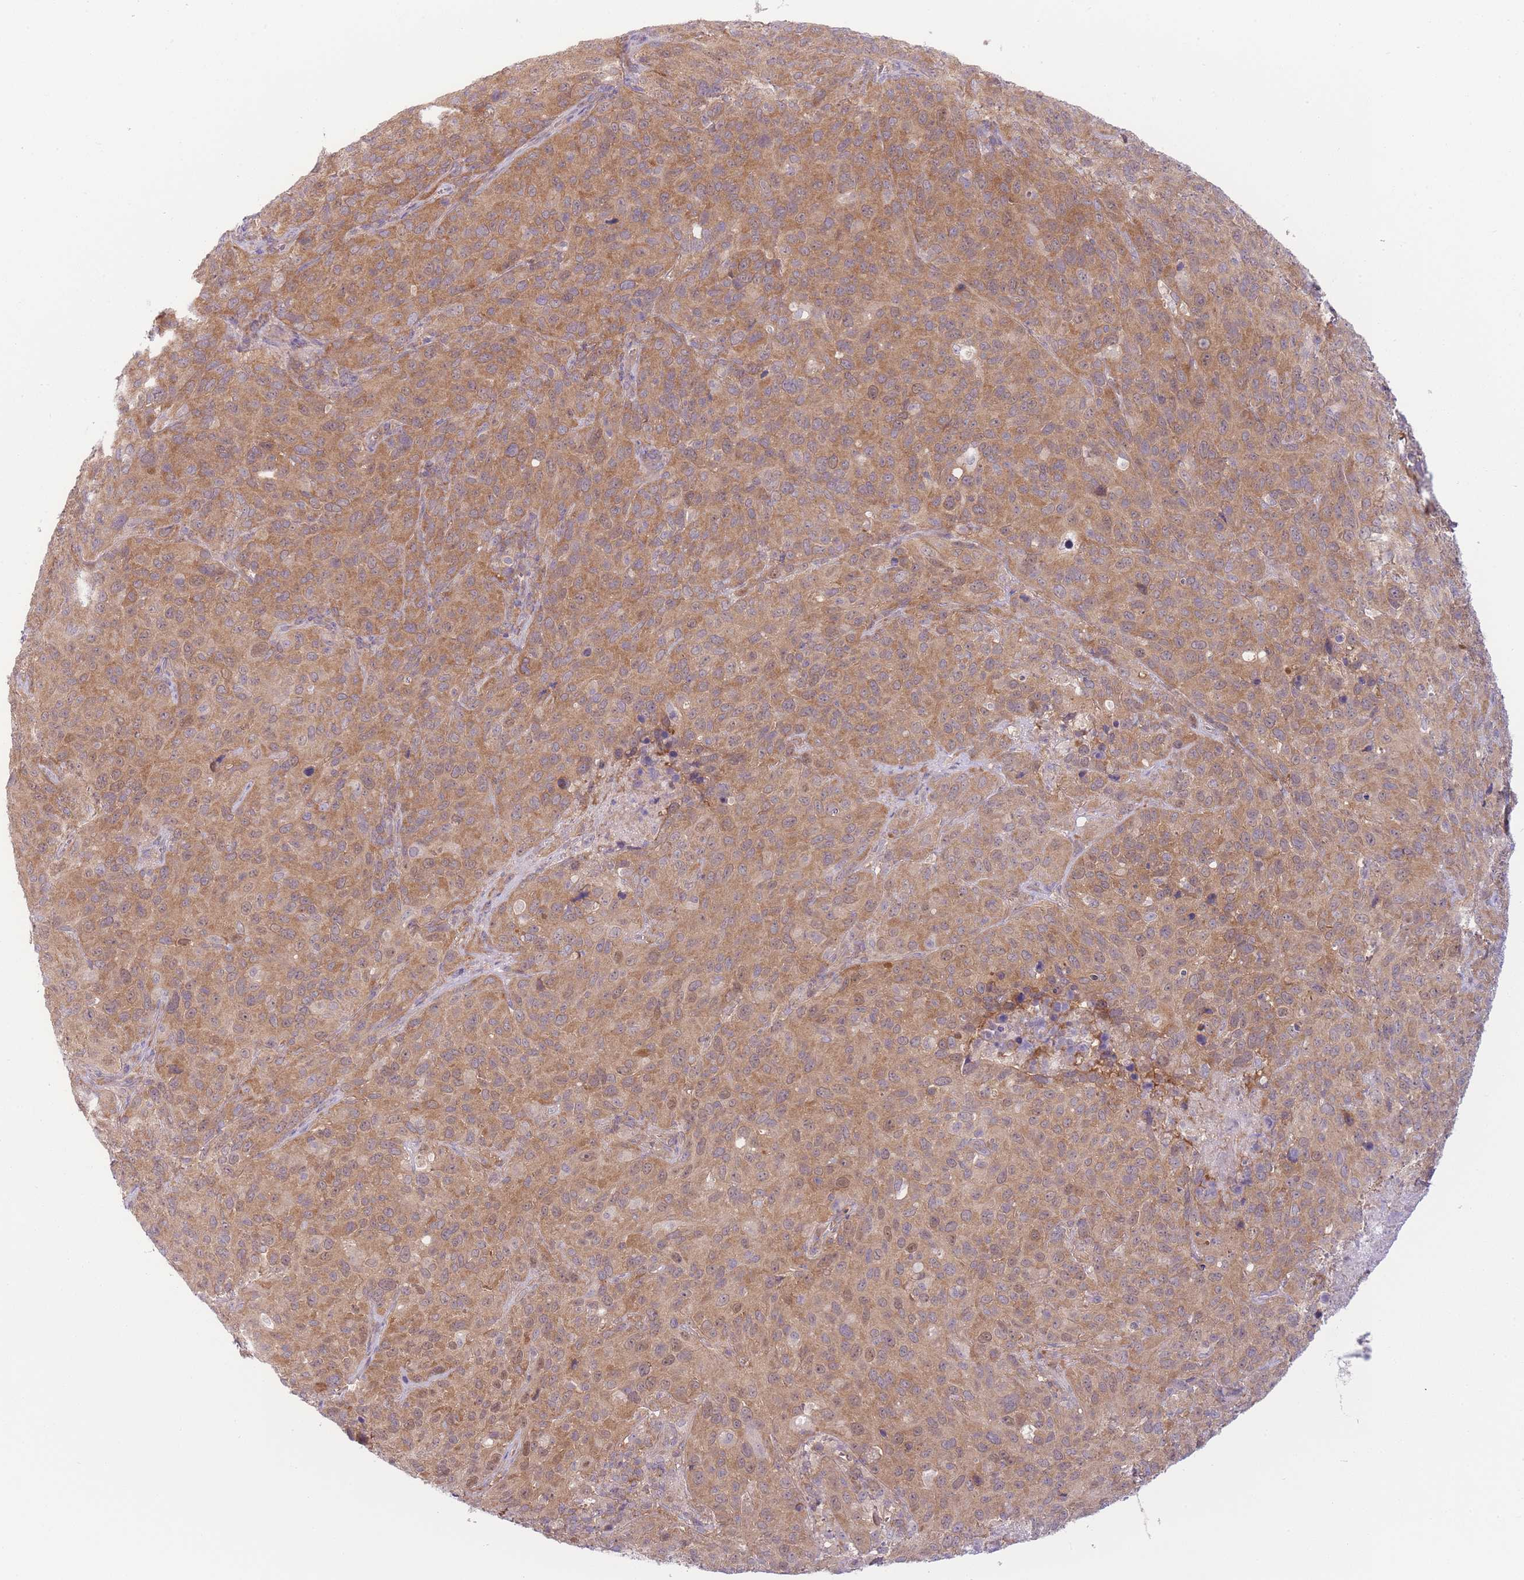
{"staining": {"intensity": "moderate", "quantity": ">75%", "location": "cytoplasmic/membranous"}, "tissue": "cervical cancer", "cell_type": "Tumor cells", "image_type": "cancer", "snomed": [{"axis": "morphology", "description": "Squamous cell carcinoma, NOS"}, {"axis": "topography", "description": "Cervix"}], "caption": "Squamous cell carcinoma (cervical) stained with a brown dye exhibits moderate cytoplasmic/membranous positive positivity in about >75% of tumor cells.", "gene": "PFDN6", "patient": {"sex": "female", "age": 51}}